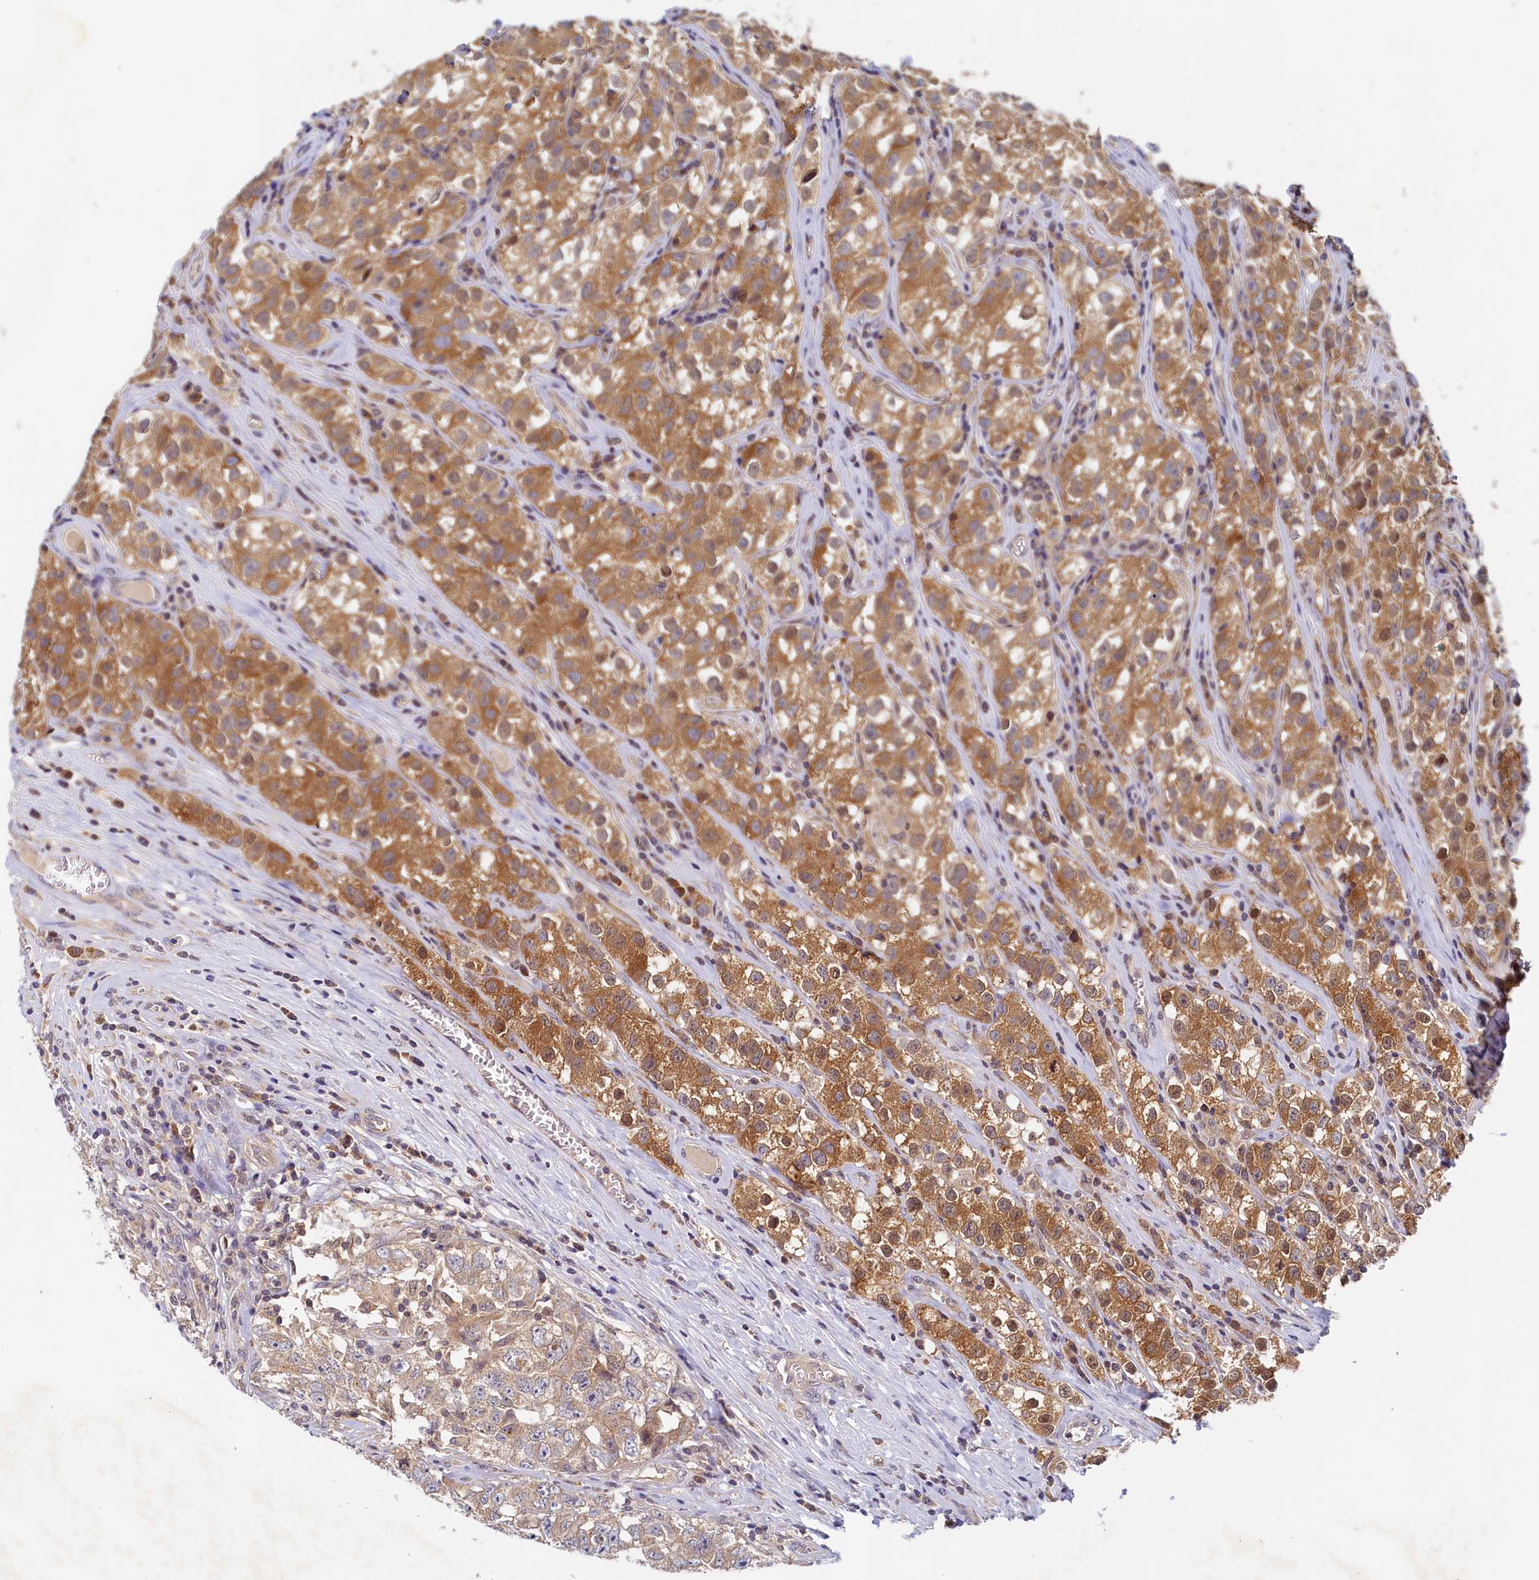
{"staining": {"intensity": "moderate", "quantity": ">75%", "location": "cytoplasmic/membranous,nuclear"}, "tissue": "testis cancer", "cell_type": "Tumor cells", "image_type": "cancer", "snomed": [{"axis": "morphology", "description": "Seminoma, NOS"}, {"axis": "morphology", "description": "Carcinoma, Embryonal, NOS"}, {"axis": "topography", "description": "Testis"}], "caption": "A photomicrograph of human testis embryonal carcinoma stained for a protein displays moderate cytoplasmic/membranous and nuclear brown staining in tumor cells.", "gene": "PAAF1", "patient": {"sex": "male", "age": 43}}